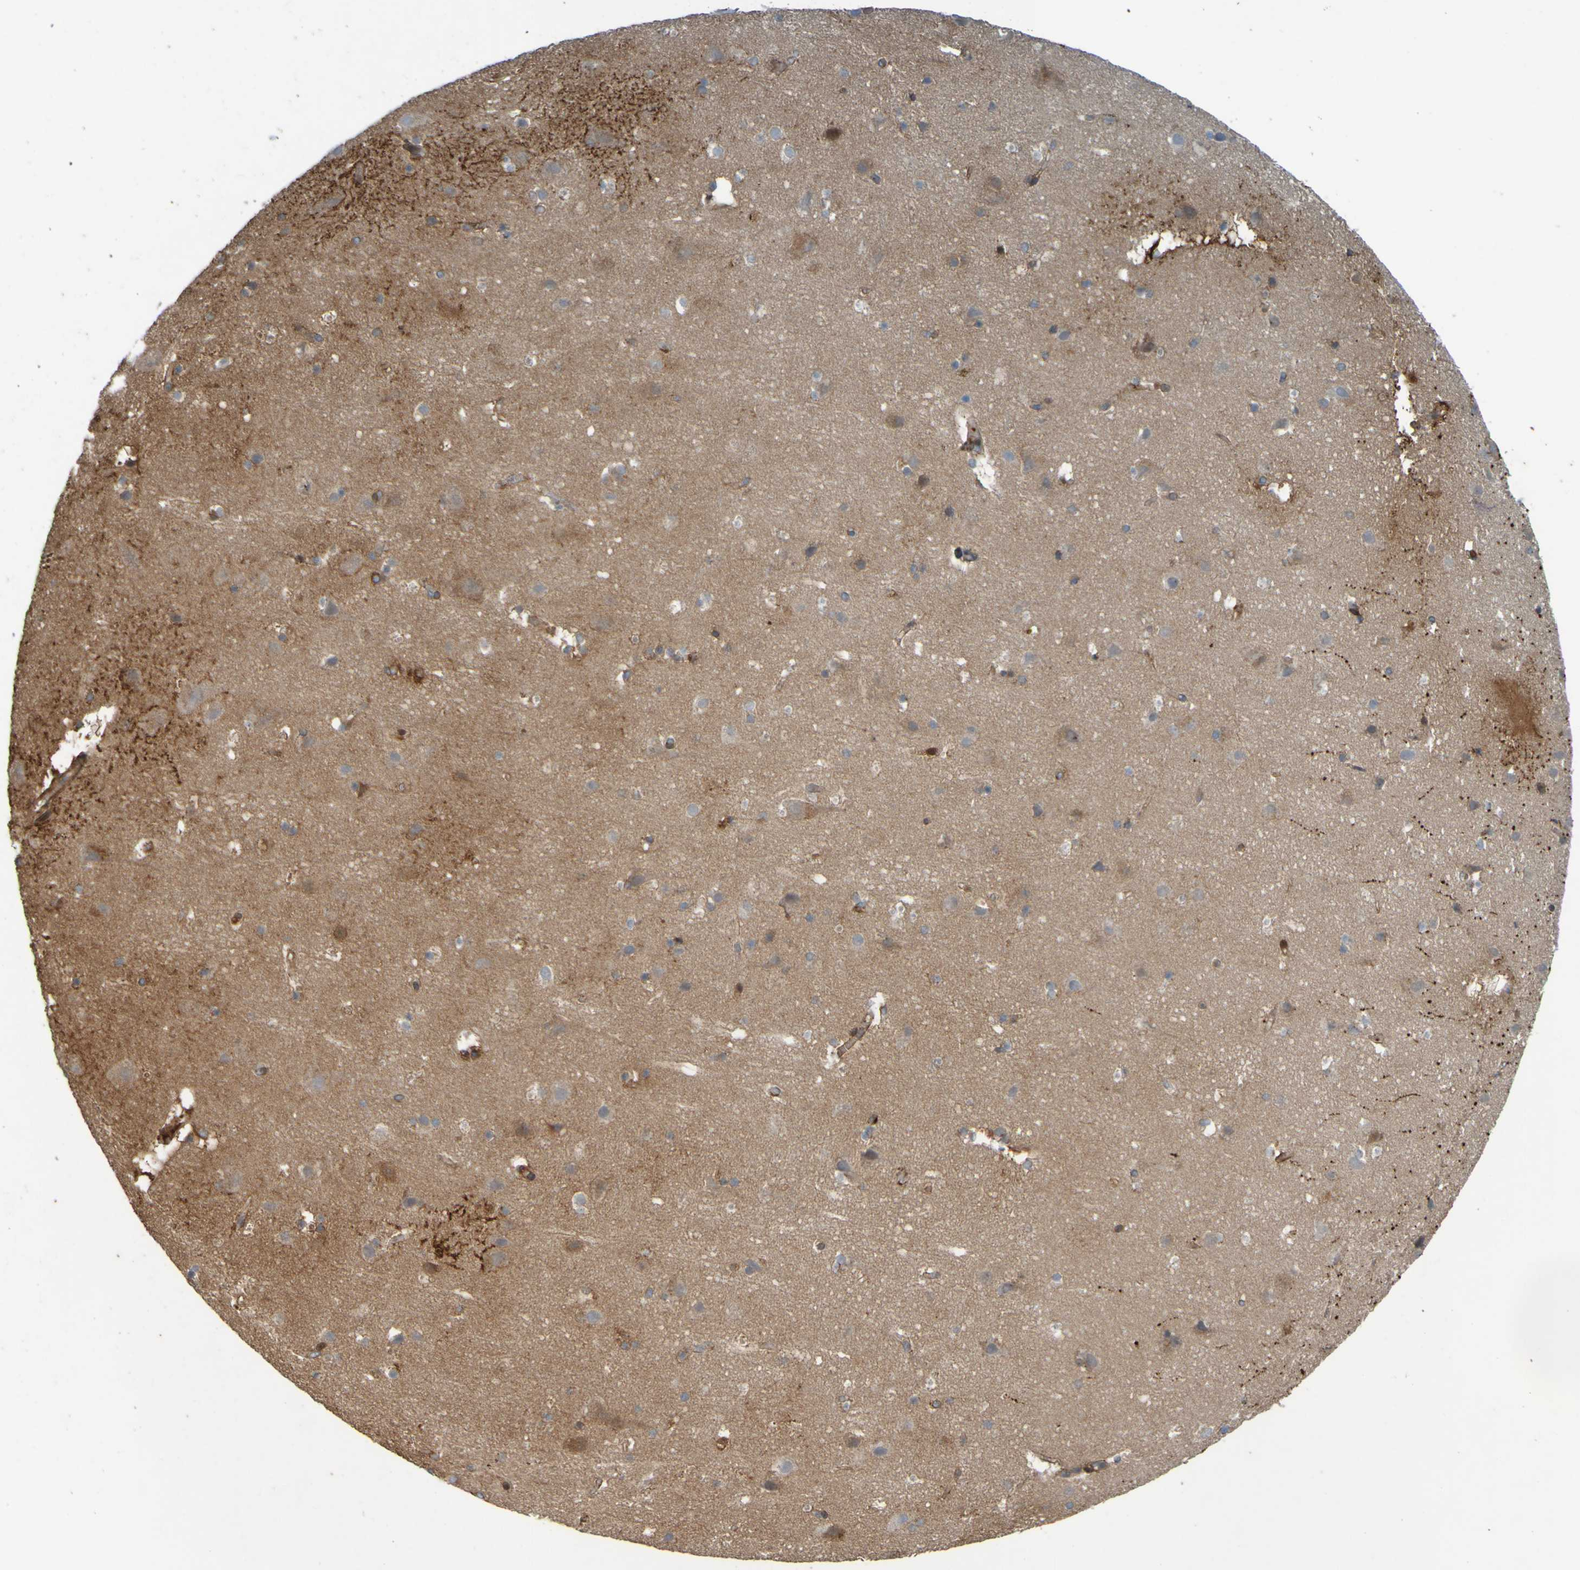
{"staining": {"intensity": "strong", "quantity": ">75%", "location": "cytoplasmic/membranous"}, "tissue": "cerebral cortex", "cell_type": "Endothelial cells", "image_type": "normal", "snomed": [{"axis": "morphology", "description": "Normal tissue, NOS"}, {"axis": "topography", "description": "Cerebral cortex"}], "caption": "Approximately >75% of endothelial cells in unremarkable human cerebral cortex reveal strong cytoplasmic/membranous protein staining as visualized by brown immunohistochemical staining.", "gene": "GUCY1A1", "patient": {"sex": "male", "age": 45}}